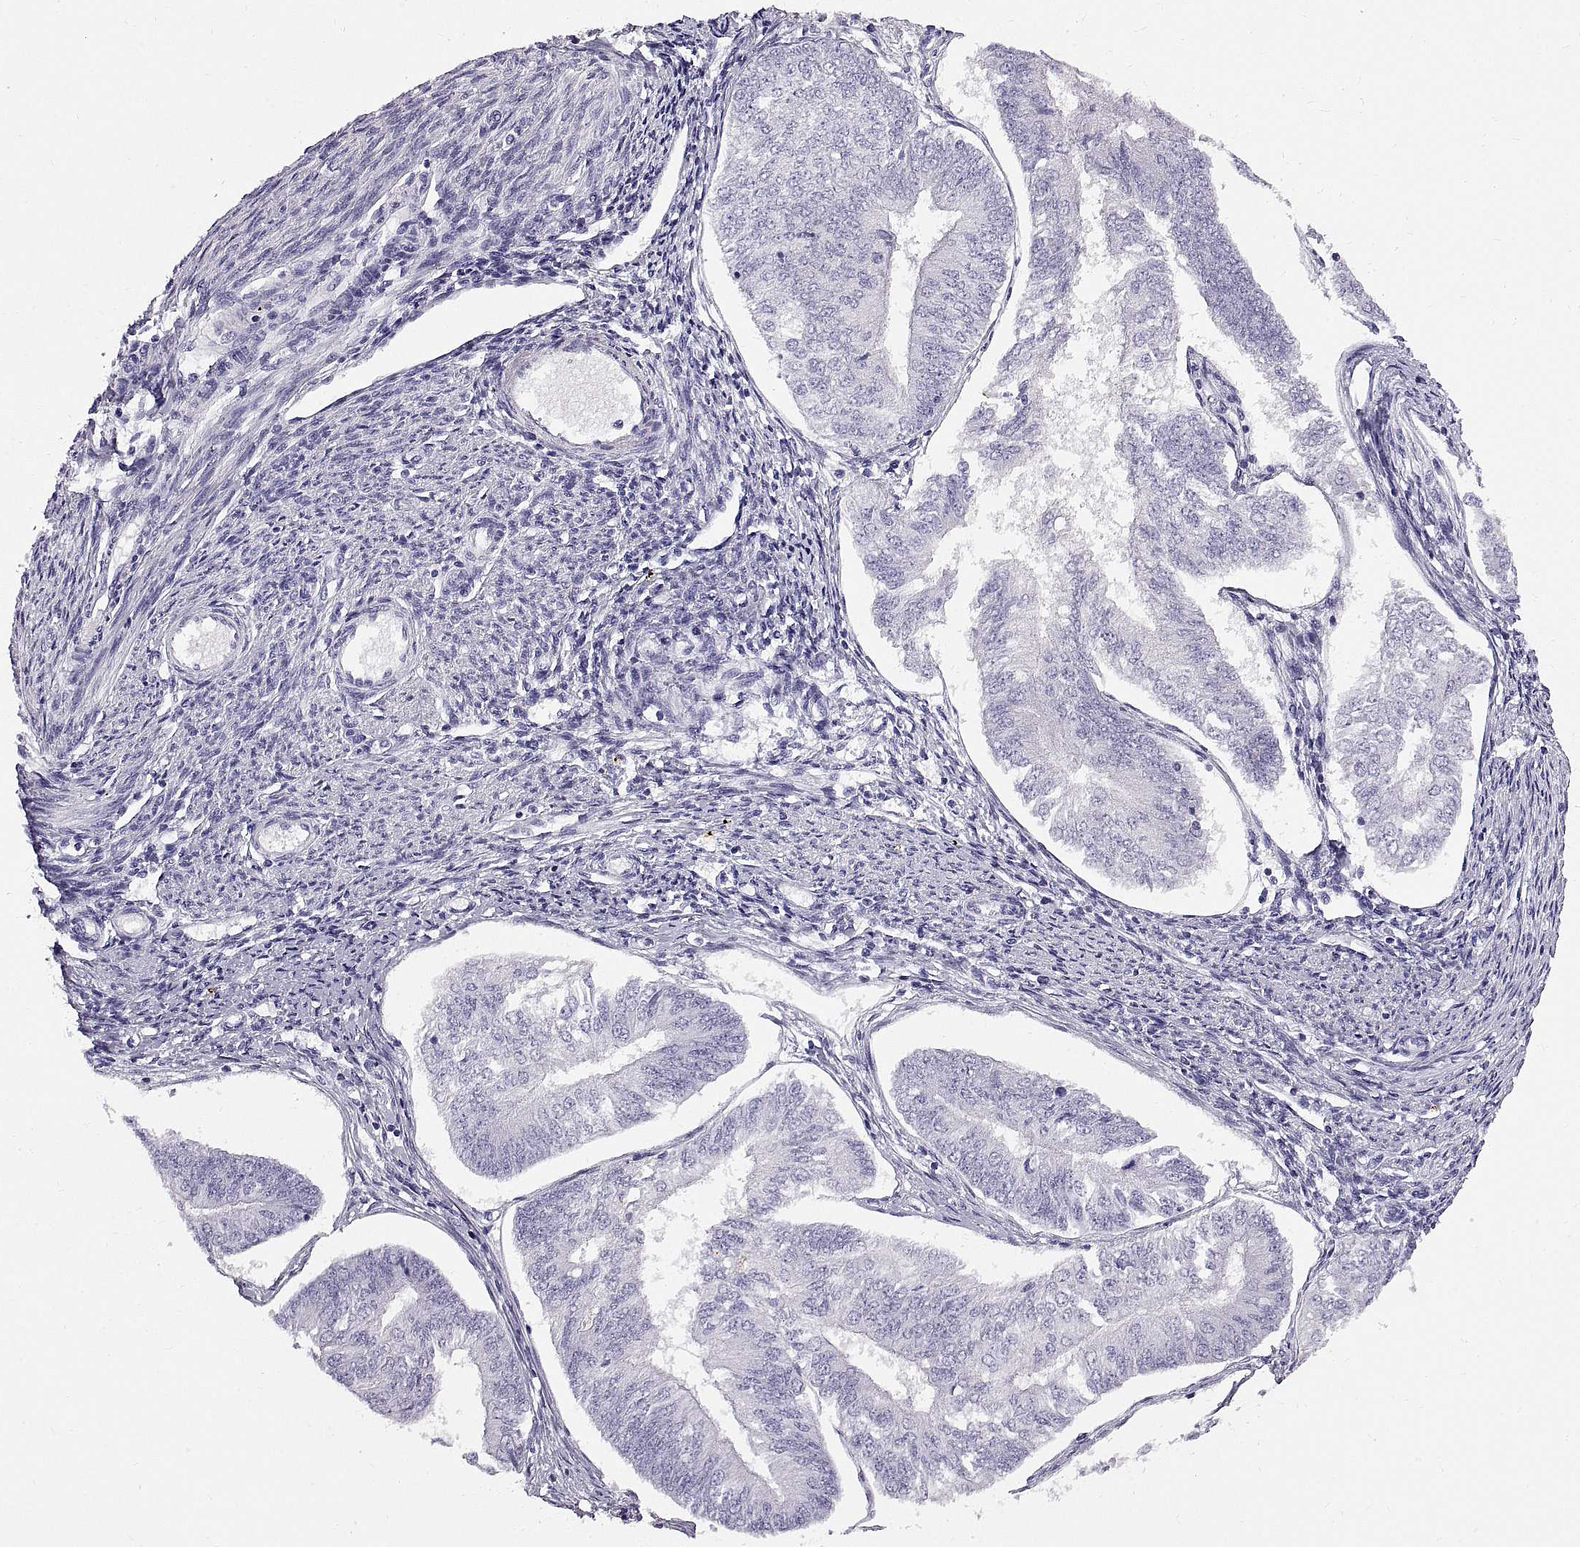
{"staining": {"intensity": "negative", "quantity": "none", "location": "none"}, "tissue": "endometrial cancer", "cell_type": "Tumor cells", "image_type": "cancer", "snomed": [{"axis": "morphology", "description": "Adenocarcinoma, NOS"}, {"axis": "topography", "description": "Endometrium"}], "caption": "Histopathology image shows no significant protein staining in tumor cells of endometrial cancer (adenocarcinoma).", "gene": "WFDC8", "patient": {"sex": "female", "age": 58}}